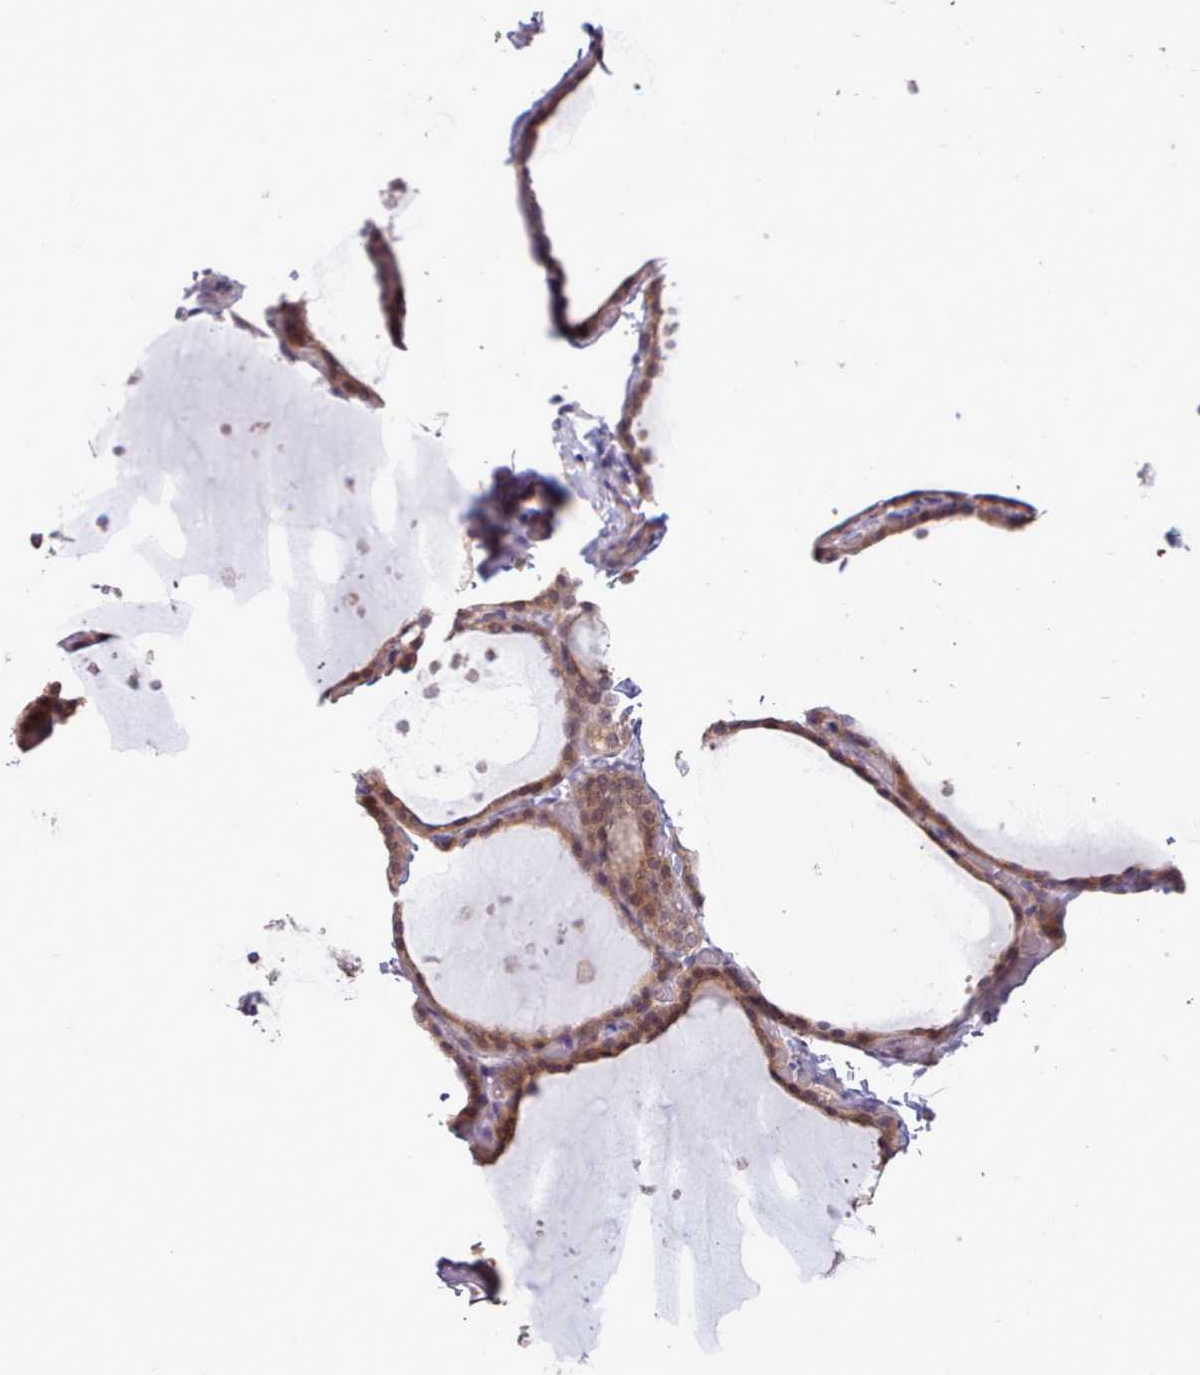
{"staining": {"intensity": "moderate", "quantity": ">75%", "location": "cytoplasmic/membranous,nuclear"}, "tissue": "thyroid gland", "cell_type": "Glandular cells", "image_type": "normal", "snomed": [{"axis": "morphology", "description": "Normal tissue, NOS"}, {"axis": "topography", "description": "Thyroid gland"}], "caption": "Thyroid gland stained for a protein exhibits moderate cytoplasmic/membranous,nuclear positivity in glandular cells. The staining is performed using DAB brown chromogen to label protein expression. The nuclei are counter-stained blue using hematoxylin.", "gene": "NMRK1", "patient": {"sex": "female", "age": 44}}